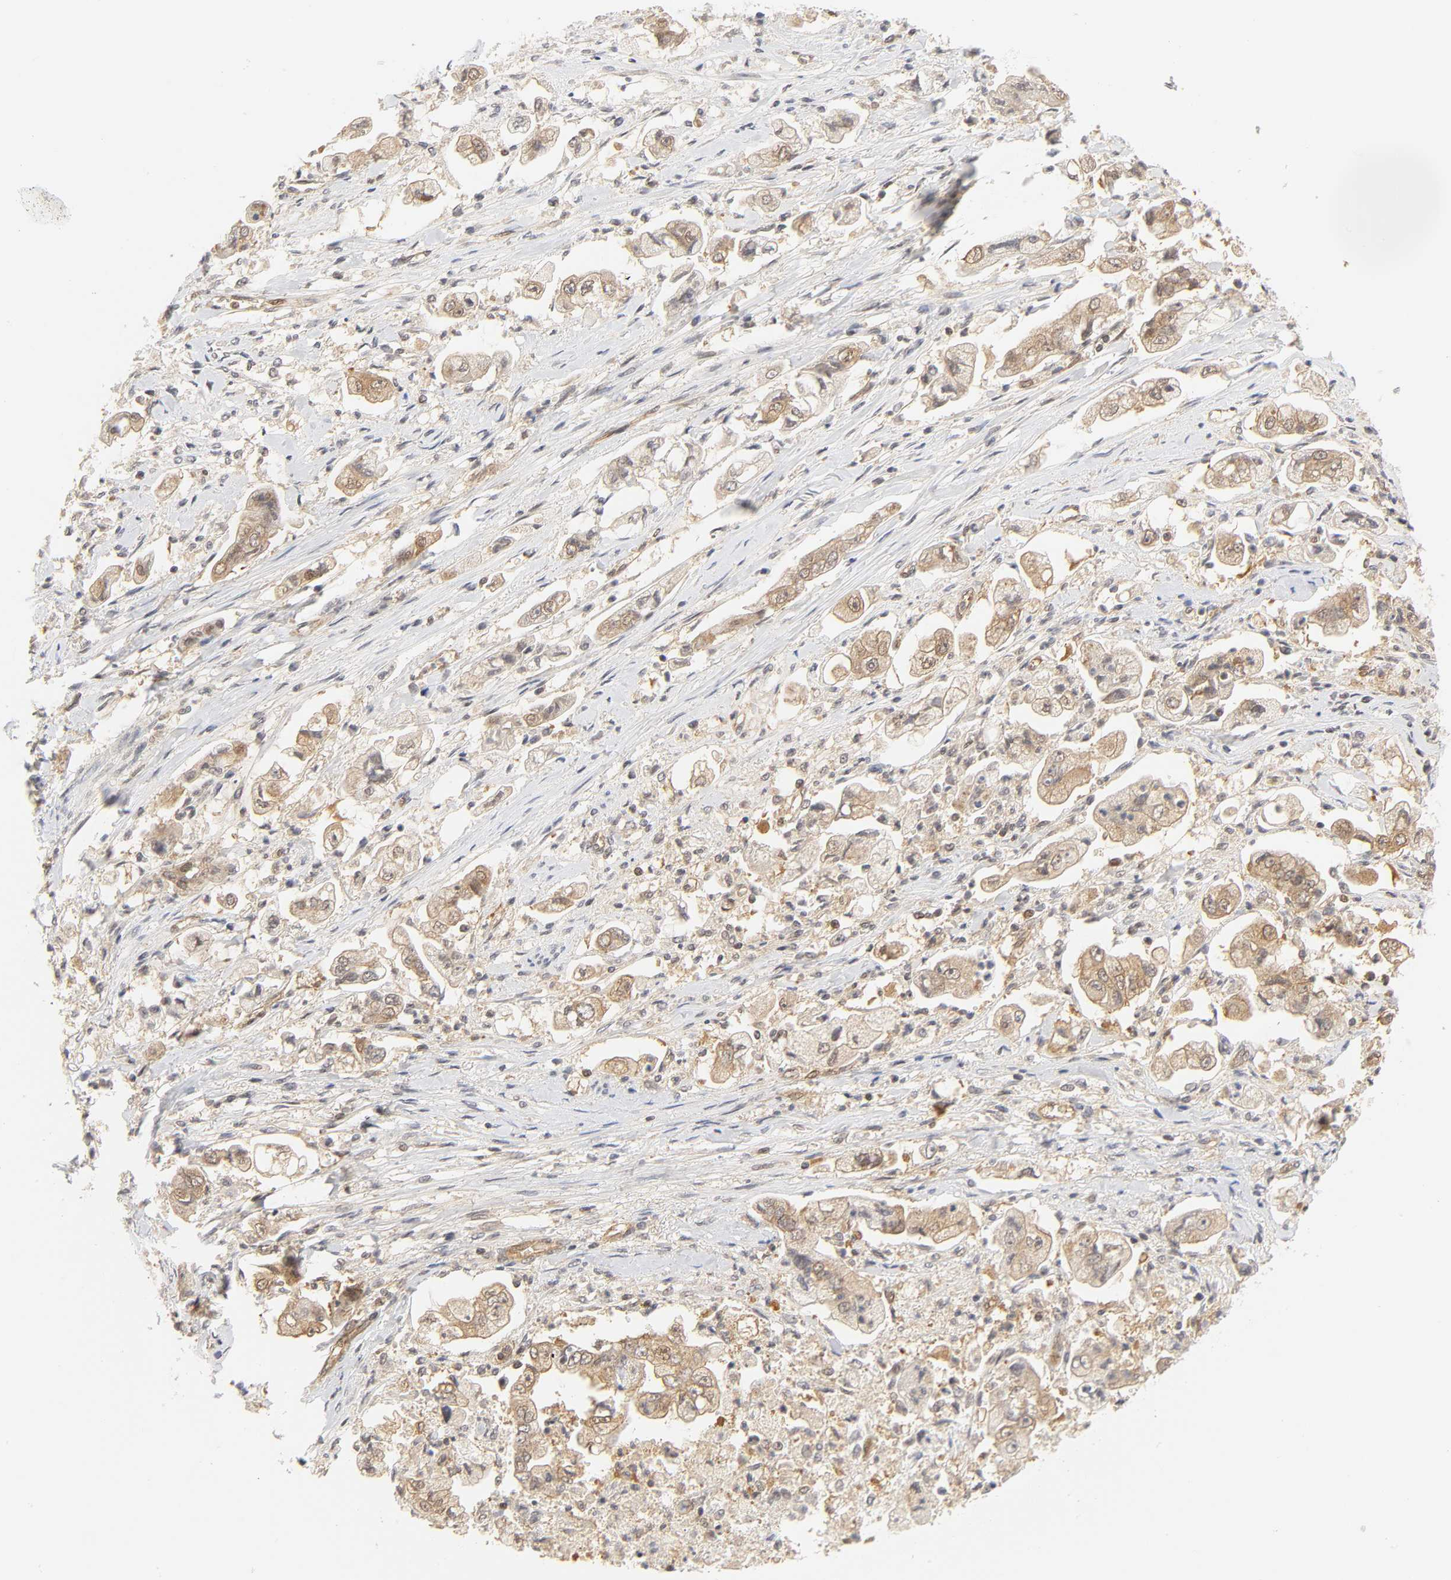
{"staining": {"intensity": "moderate", "quantity": ">75%", "location": "cytoplasmic/membranous,nuclear"}, "tissue": "stomach cancer", "cell_type": "Tumor cells", "image_type": "cancer", "snomed": [{"axis": "morphology", "description": "Adenocarcinoma, NOS"}, {"axis": "topography", "description": "Stomach"}], "caption": "Stomach cancer stained with a protein marker reveals moderate staining in tumor cells.", "gene": "CDC37", "patient": {"sex": "male", "age": 62}}